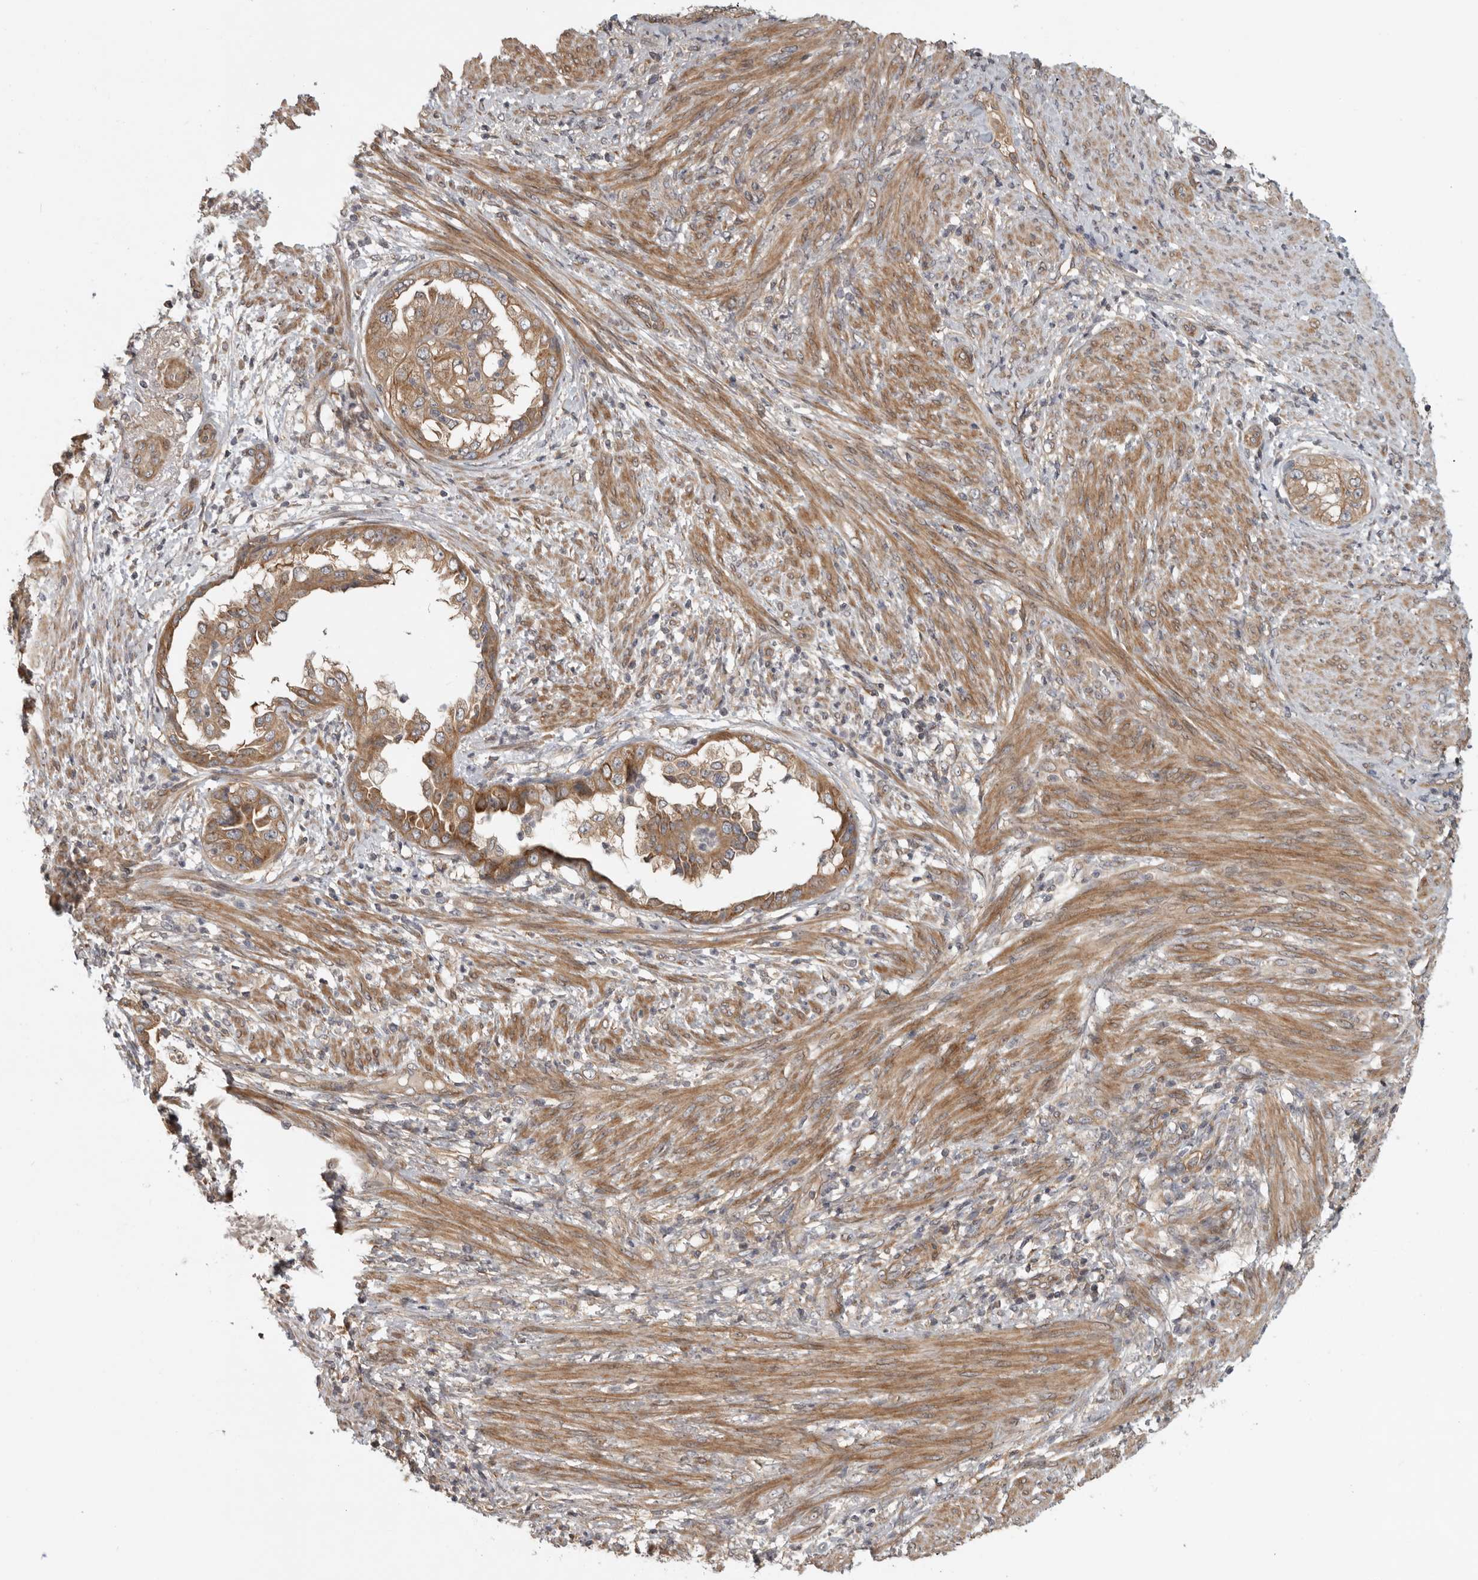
{"staining": {"intensity": "moderate", "quantity": ">75%", "location": "cytoplasmic/membranous"}, "tissue": "endometrial cancer", "cell_type": "Tumor cells", "image_type": "cancer", "snomed": [{"axis": "morphology", "description": "Adenocarcinoma, NOS"}, {"axis": "topography", "description": "Endometrium"}], "caption": "Adenocarcinoma (endometrial) stained with a brown dye displays moderate cytoplasmic/membranous positive staining in about >75% of tumor cells.", "gene": "CUEDC1", "patient": {"sex": "female", "age": 85}}